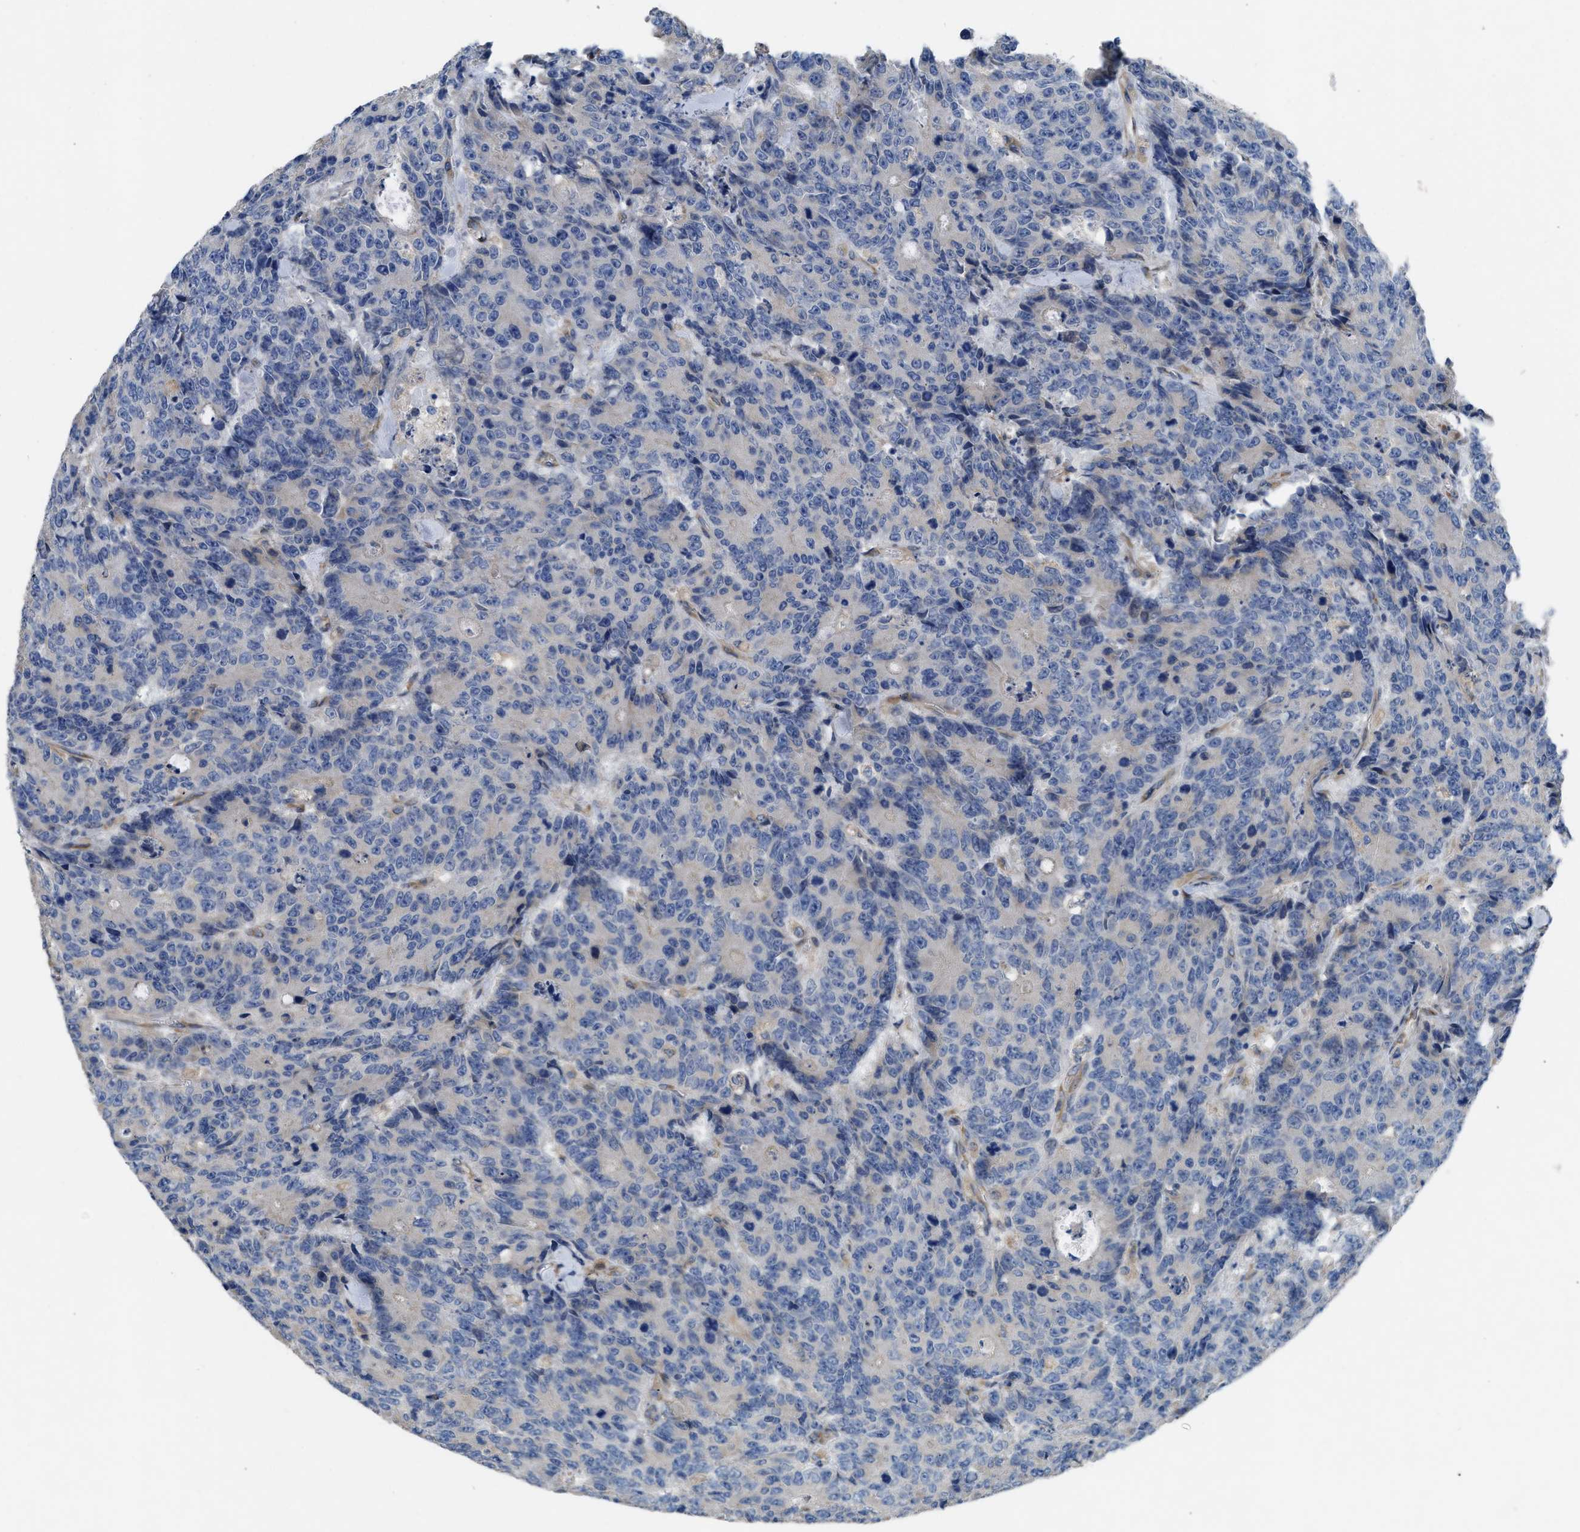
{"staining": {"intensity": "negative", "quantity": "none", "location": "none"}, "tissue": "colorectal cancer", "cell_type": "Tumor cells", "image_type": "cancer", "snomed": [{"axis": "morphology", "description": "Adenocarcinoma, NOS"}, {"axis": "topography", "description": "Colon"}], "caption": "Protein analysis of colorectal cancer demonstrates no significant staining in tumor cells. (DAB IHC, high magnification).", "gene": "GGCX", "patient": {"sex": "female", "age": 86}}